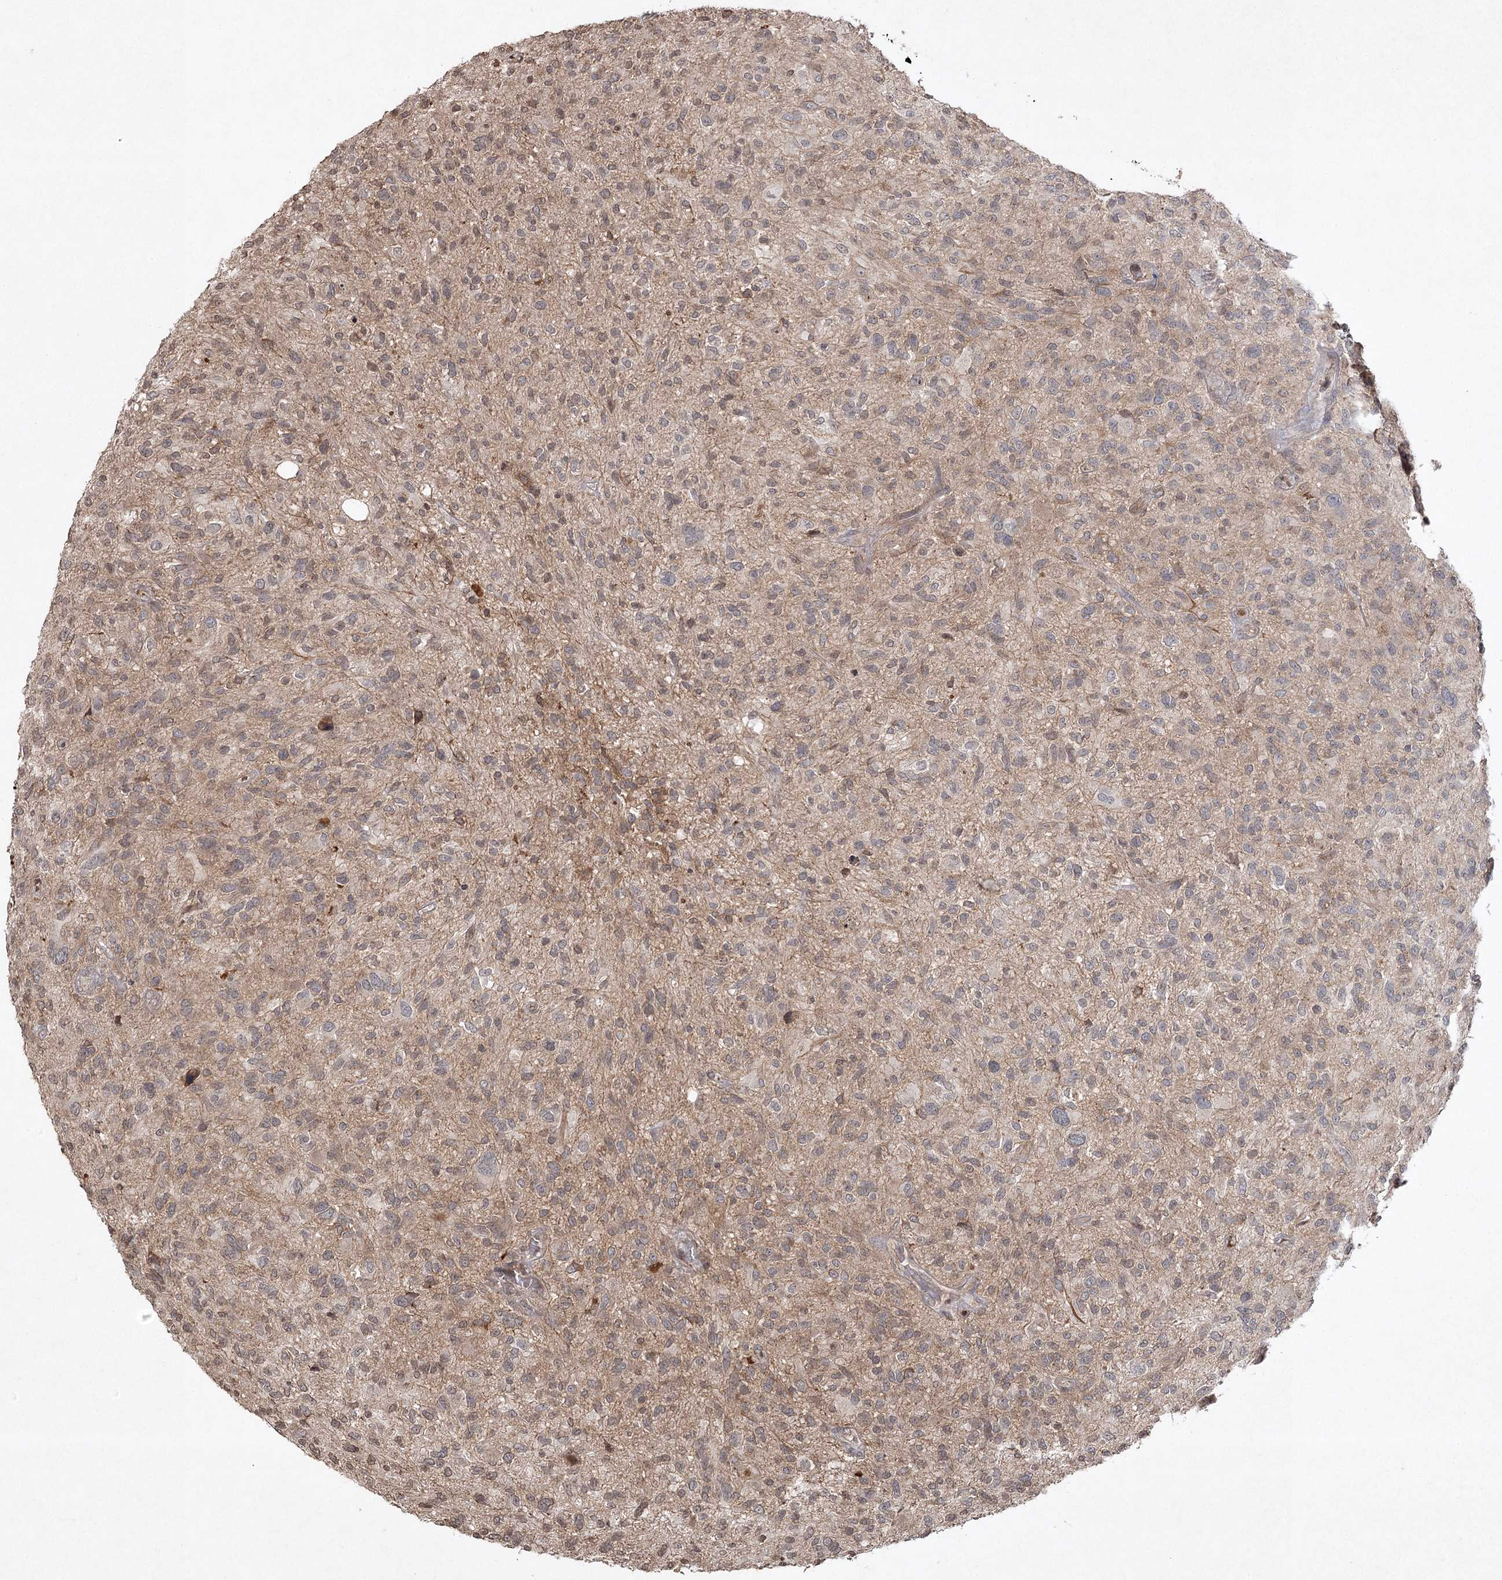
{"staining": {"intensity": "moderate", "quantity": "<25%", "location": "cytoplasmic/membranous"}, "tissue": "glioma", "cell_type": "Tumor cells", "image_type": "cancer", "snomed": [{"axis": "morphology", "description": "Glioma, malignant, High grade"}, {"axis": "topography", "description": "Brain"}], "caption": "A micrograph showing moderate cytoplasmic/membranous expression in about <25% of tumor cells in glioma, as visualized by brown immunohistochemical staining.", "gene": "CYP2B6", "patient": {"sex": "male", "age": 47}}